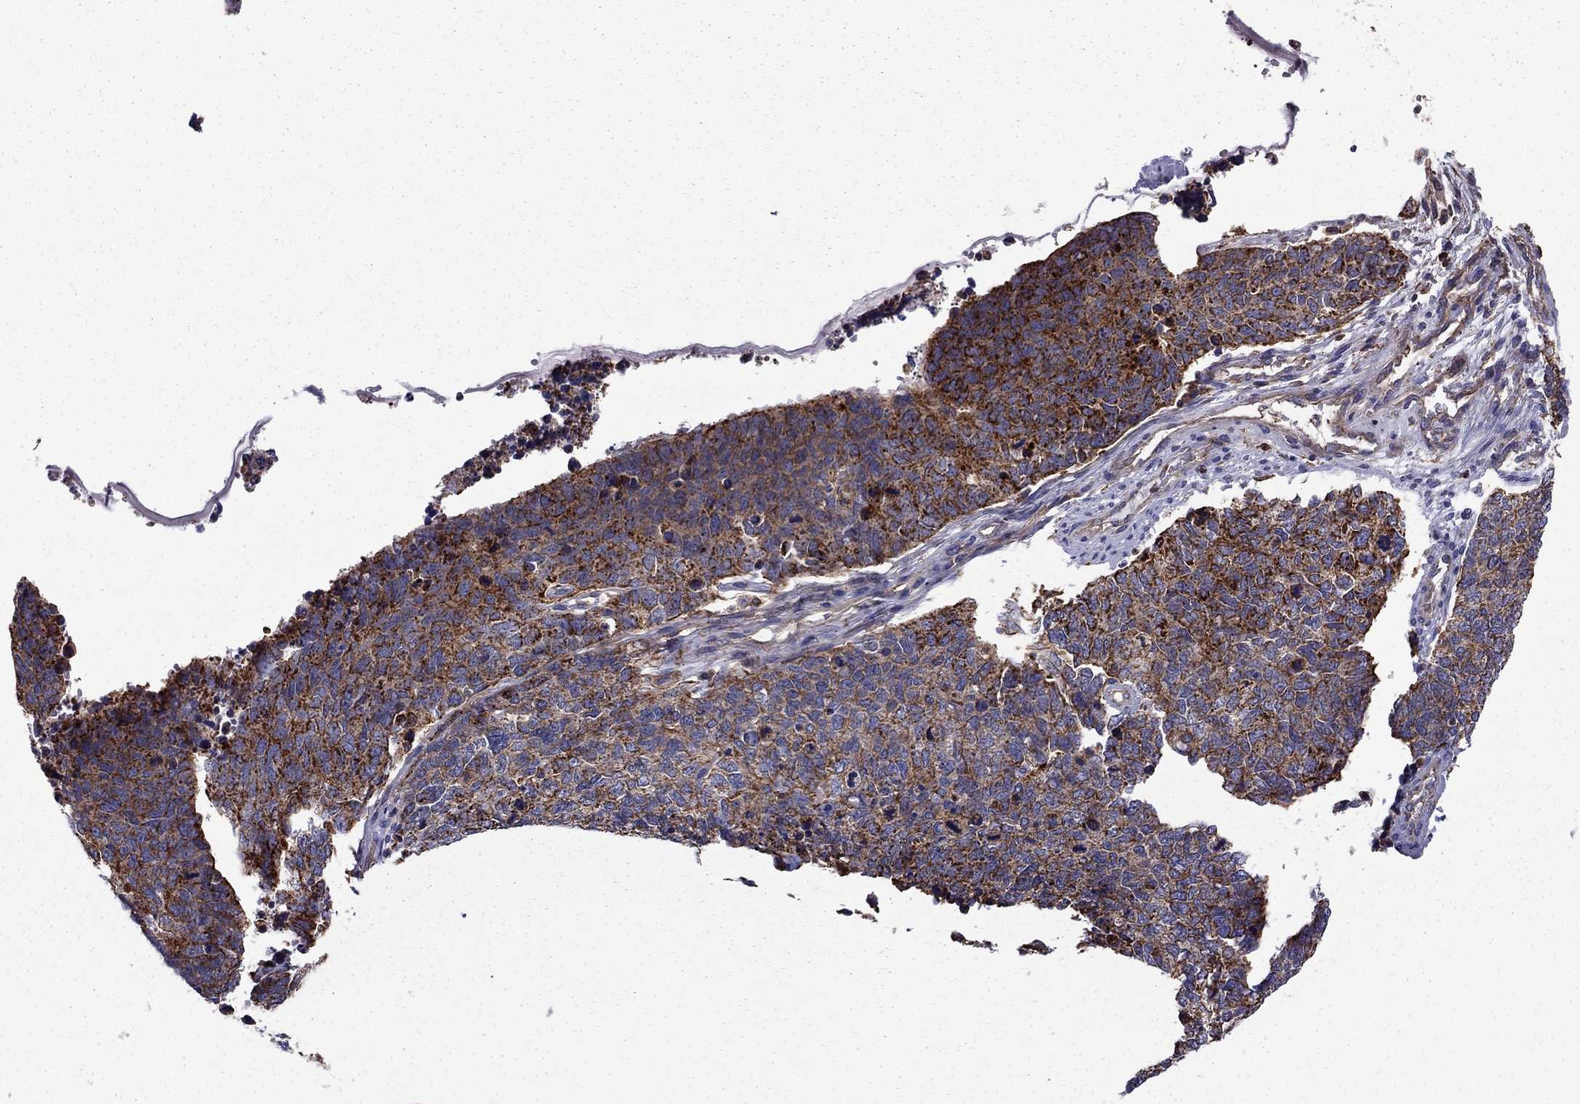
{"staining": {"intensity": "strong", "quantity": "<25%", "location": "cytoplasmic/membranous"}, "tissue": "cervical cancer", "cell_type": "Tumor cells", "image_type": "cancer", "snomed": [{"axis": "morphology", "description": "Squamous cell carcinoma, NOS"}, {"axis": "topography", "description": "Cervix"}], "caption": "This micrograph displays IHC staining of squamous cell carcinoma (cervical), with medium strong cytoplasmic/membranous positivity in about <25% of tumor cells.", "gene": "ALG6", "patient": {"sex": "female", "age": 63}}